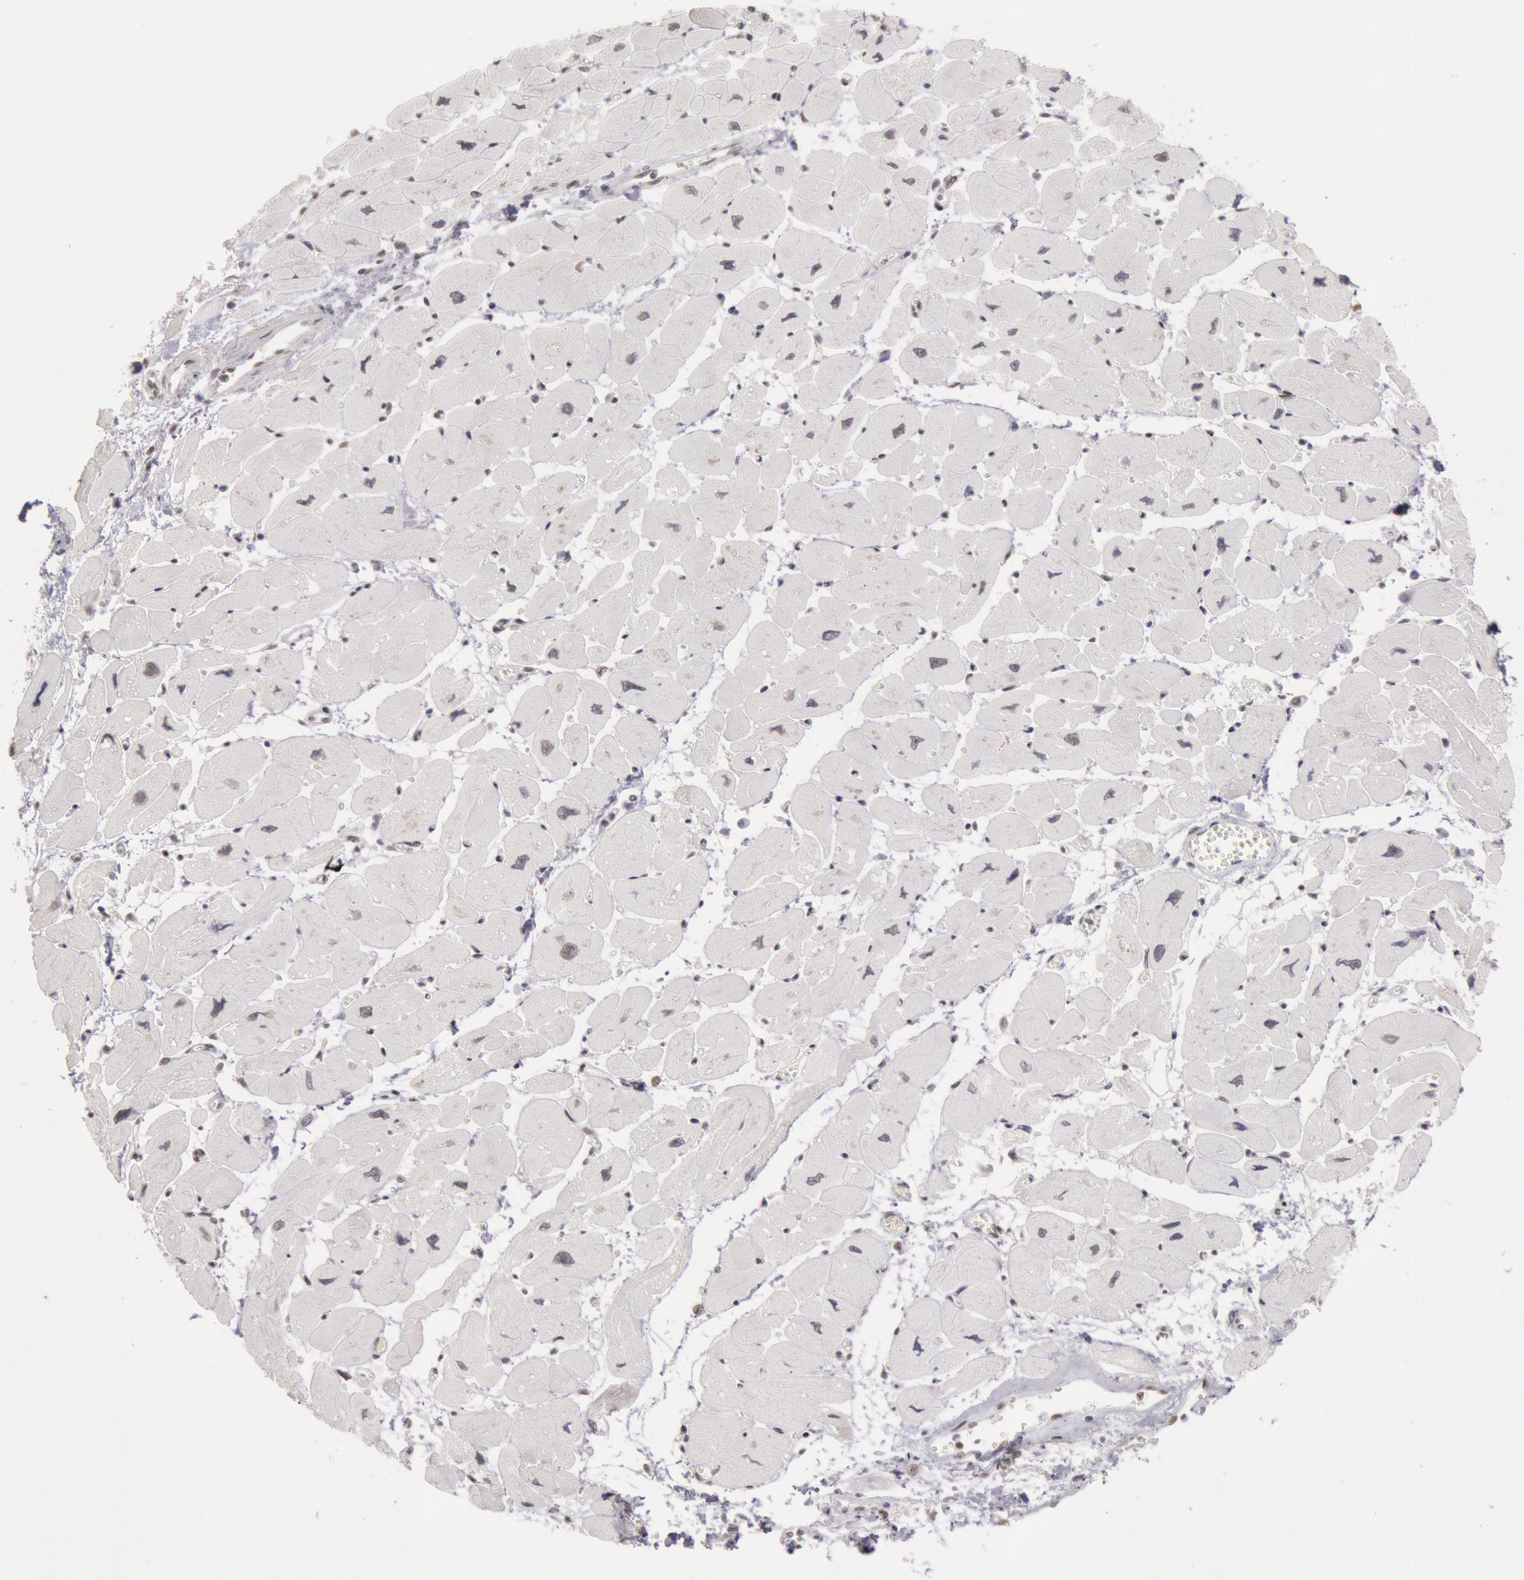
{"staining": {"intensity": "strong", "quantity": ">75%", "location": "nuclear"}, "tissue": "heart muscle", "cell_type": "Cardiomyocytes", "image_type": "normal", "snomed": [{"axis": "morphology", "description": "Normal tissue, NOS"}, {"axis": "topography", "description": "Heart"}], "caption": "Protein expression analysis of benign human heart muscle reveals strong nuclear expression in about >75% of cardiomyocytes. Immunohistochemistry stains the protein in brown and the nuclei are stained blue.", "gene": "ESS2", "patient": {"sex": "female", "age": 54}}